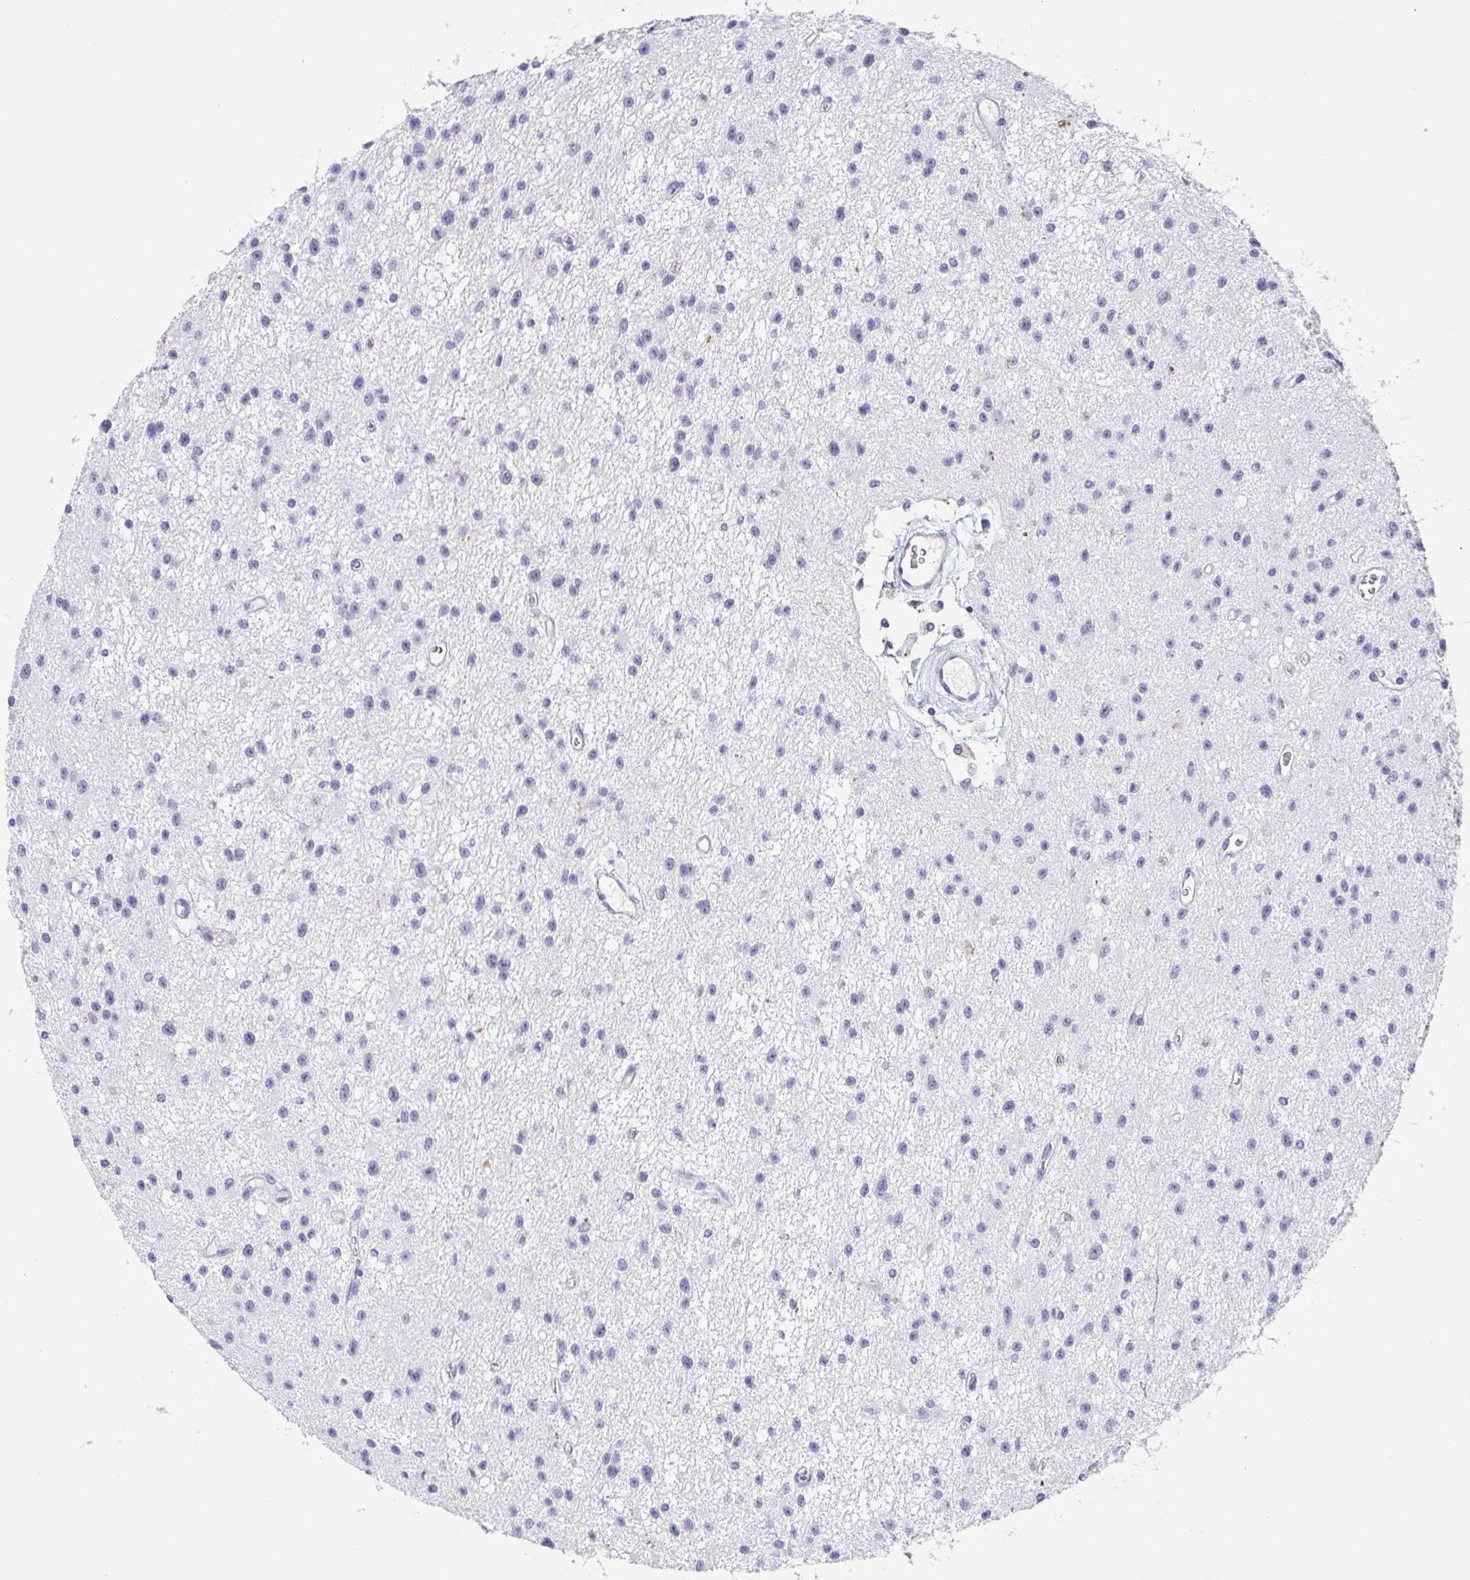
{"staining": {"intensity": "negative", "quantity": "none", "location": "none"}, "tissue": "glioma", "cell_type": "Tumor cells", "image_type": "cancer", "snomed": [{"axis": "morphology", "description": "Glioma, malignant, Low grade"}, {"axis": "topography", "description": "Brain"}], "caption": "This photomicrograph is of glioma stained with immunohistochemistry (IHC) to label a protein in brown with the nuclei are counter-stained blue. There is no positivity in tumor cells. The staining was performed using DAB to visualize the protein expression in brown, while the nuclei were stained in blue with hematoxylin (Magnification: 20x).", "gene": "ITLN1", "patient": {"sex": "male", "age": 43}}